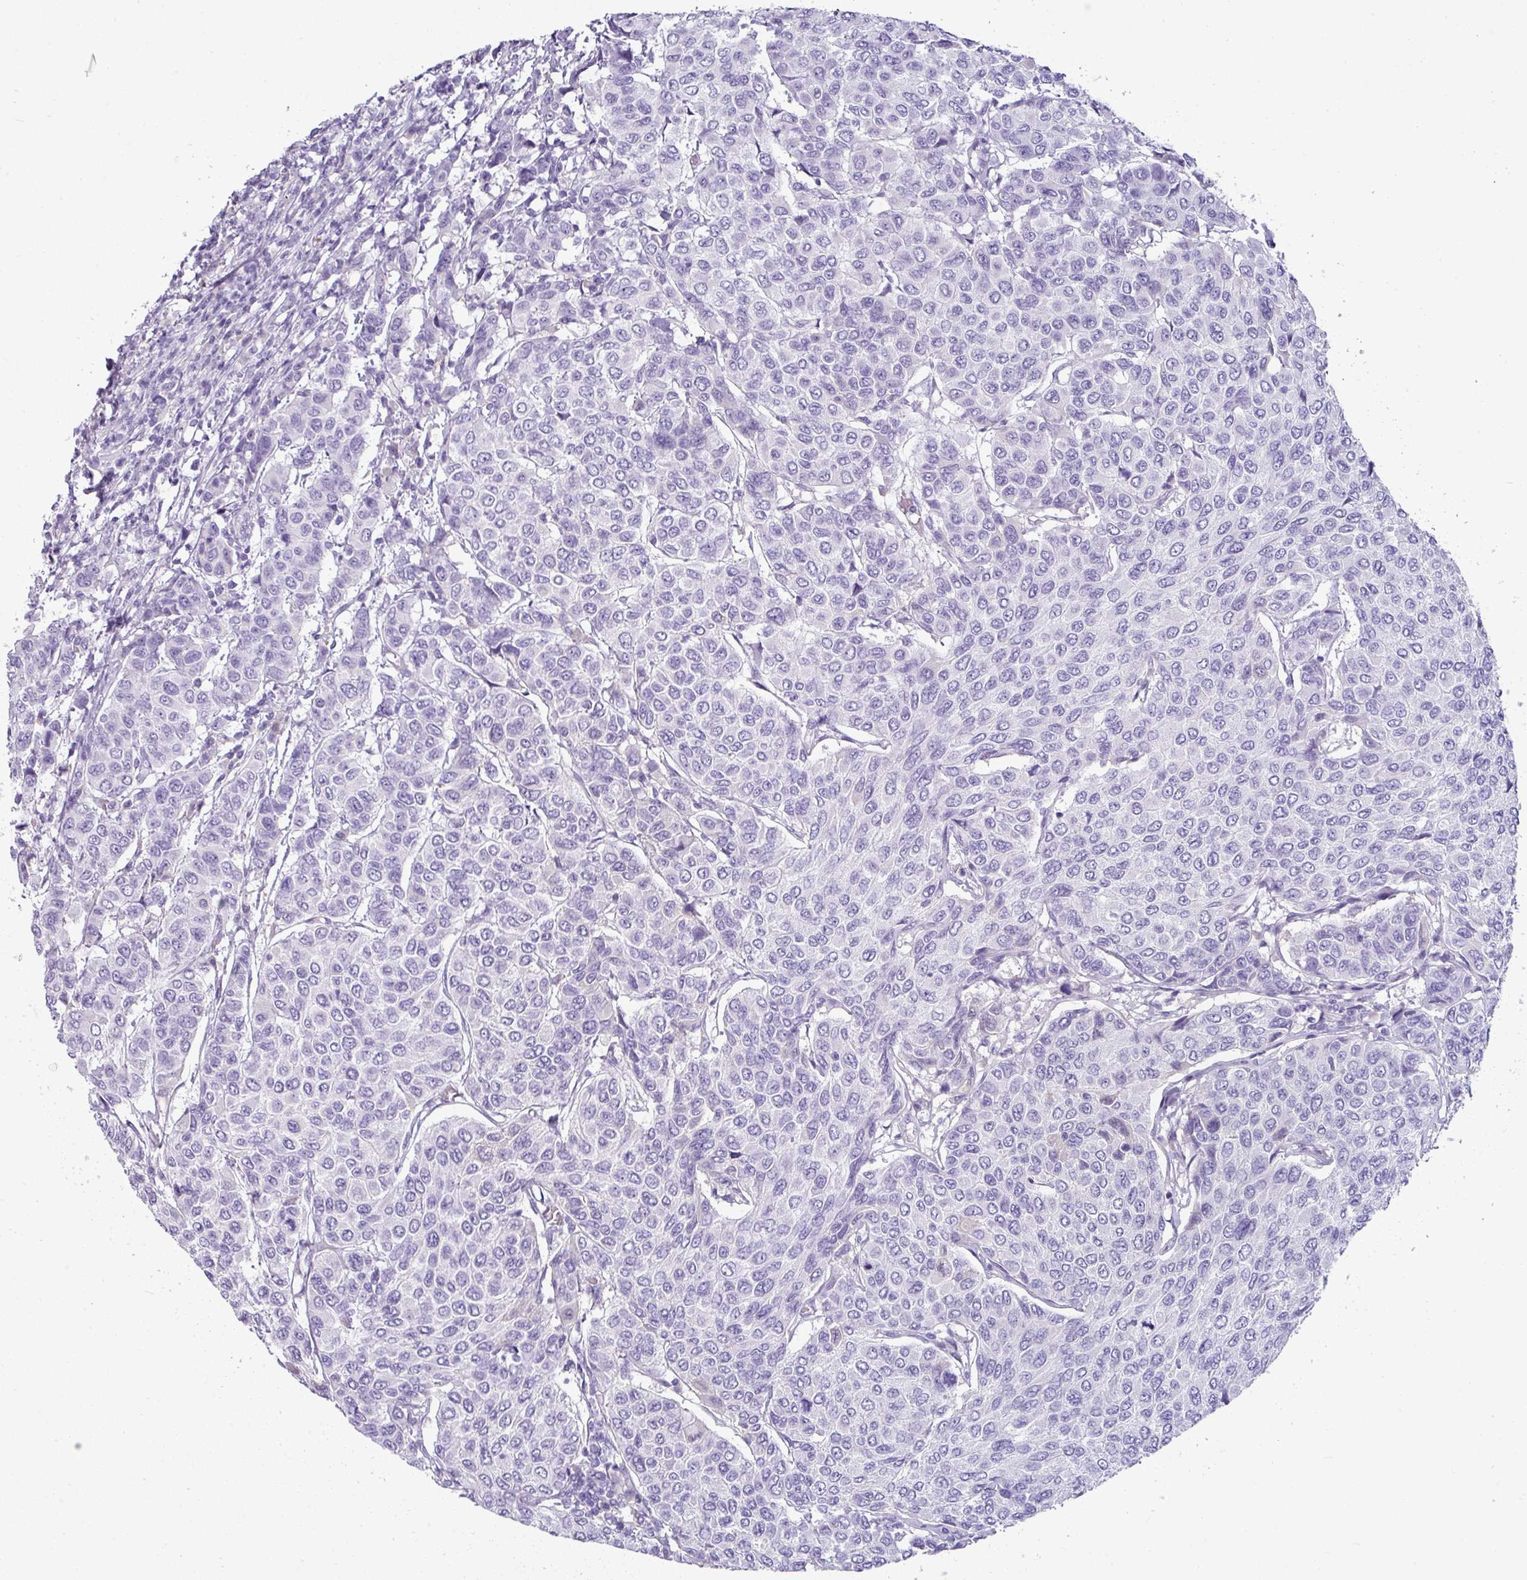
{"staining": {"intensity": "negative", "quantity": "none", "location": "none"}, "tissue": "breast cancer", "cell_type": "Tumor cells", "image_type": "cancer", "snomed": [{"axis": "morphology", "description": "Duct carcinoma"}, {"axis": "topography", "description": "Breast"}], "caption": "High magnification brightfield microscopy of breast cancer stained with DAB (brown) and counterstained with hematoxylin (blue): tumor cells show no significant positivity.", "gene": "VCX2", "patient": {"sex": "female", "age": 55}}